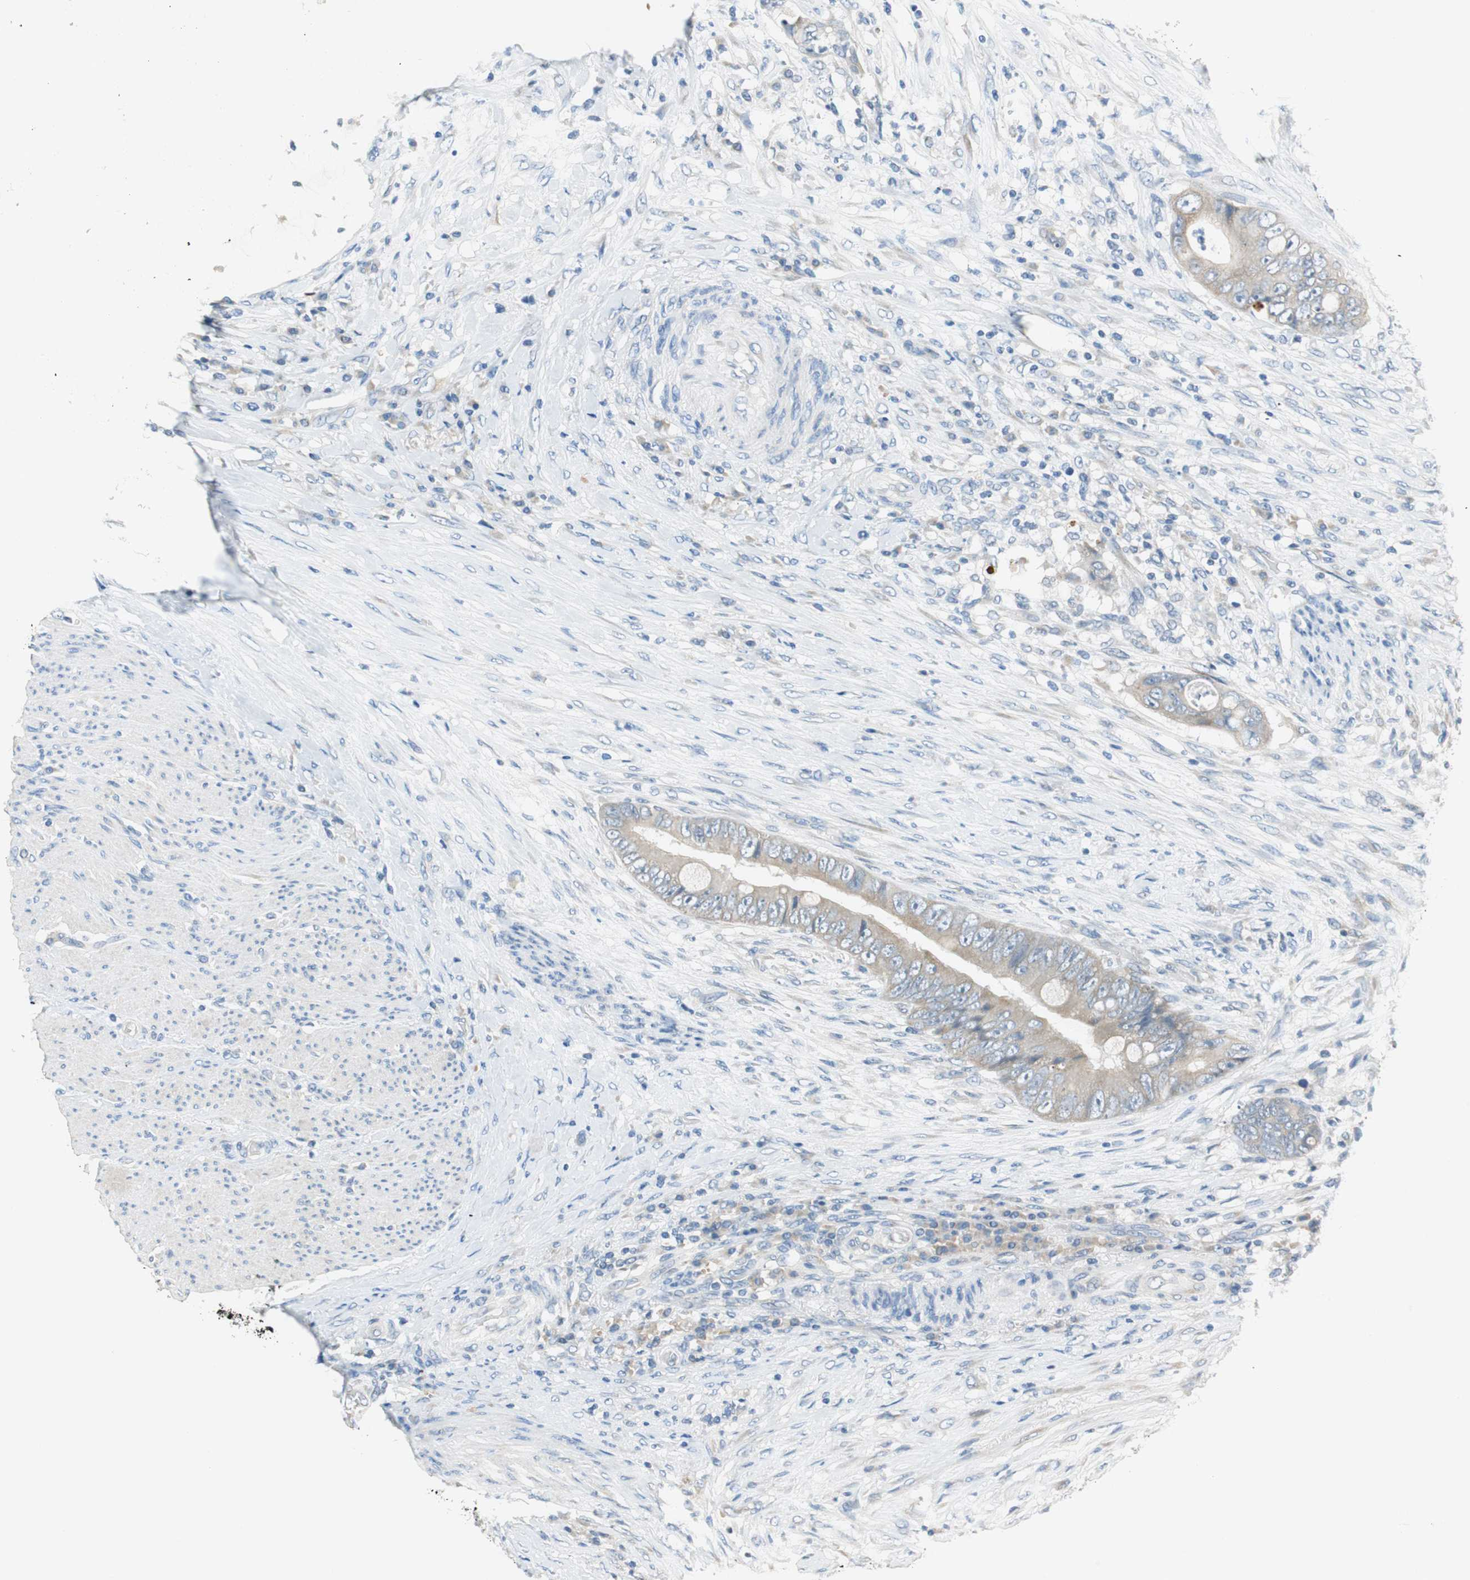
{"staining": {"intensity": "weak", "quantity": ">75%", "location": "cytoplasmic/membranous"}, "tissue": "colorectal cancer", "cell_type": "Tumor cells", "image_type": "cancer", "snomed": [{"axis": "morphology", "description": "Adenocarcinoma, NOS"}, {"axis": "topography", "description": "Rectum"}], "caption": "Immunohistochemistry photomicrograph of neoplastic tissue: colorectal adenocarcinoma stained using immunohistochemistry (IHC) exhibits low levels of weak protein expression localized specifically in the cytoplasmic/membranous of tumor cells, appearing as a cytoplasmic/membranous brown color.", "gene": "FADS2", "patient": {"sex": "female", "age": 77}}